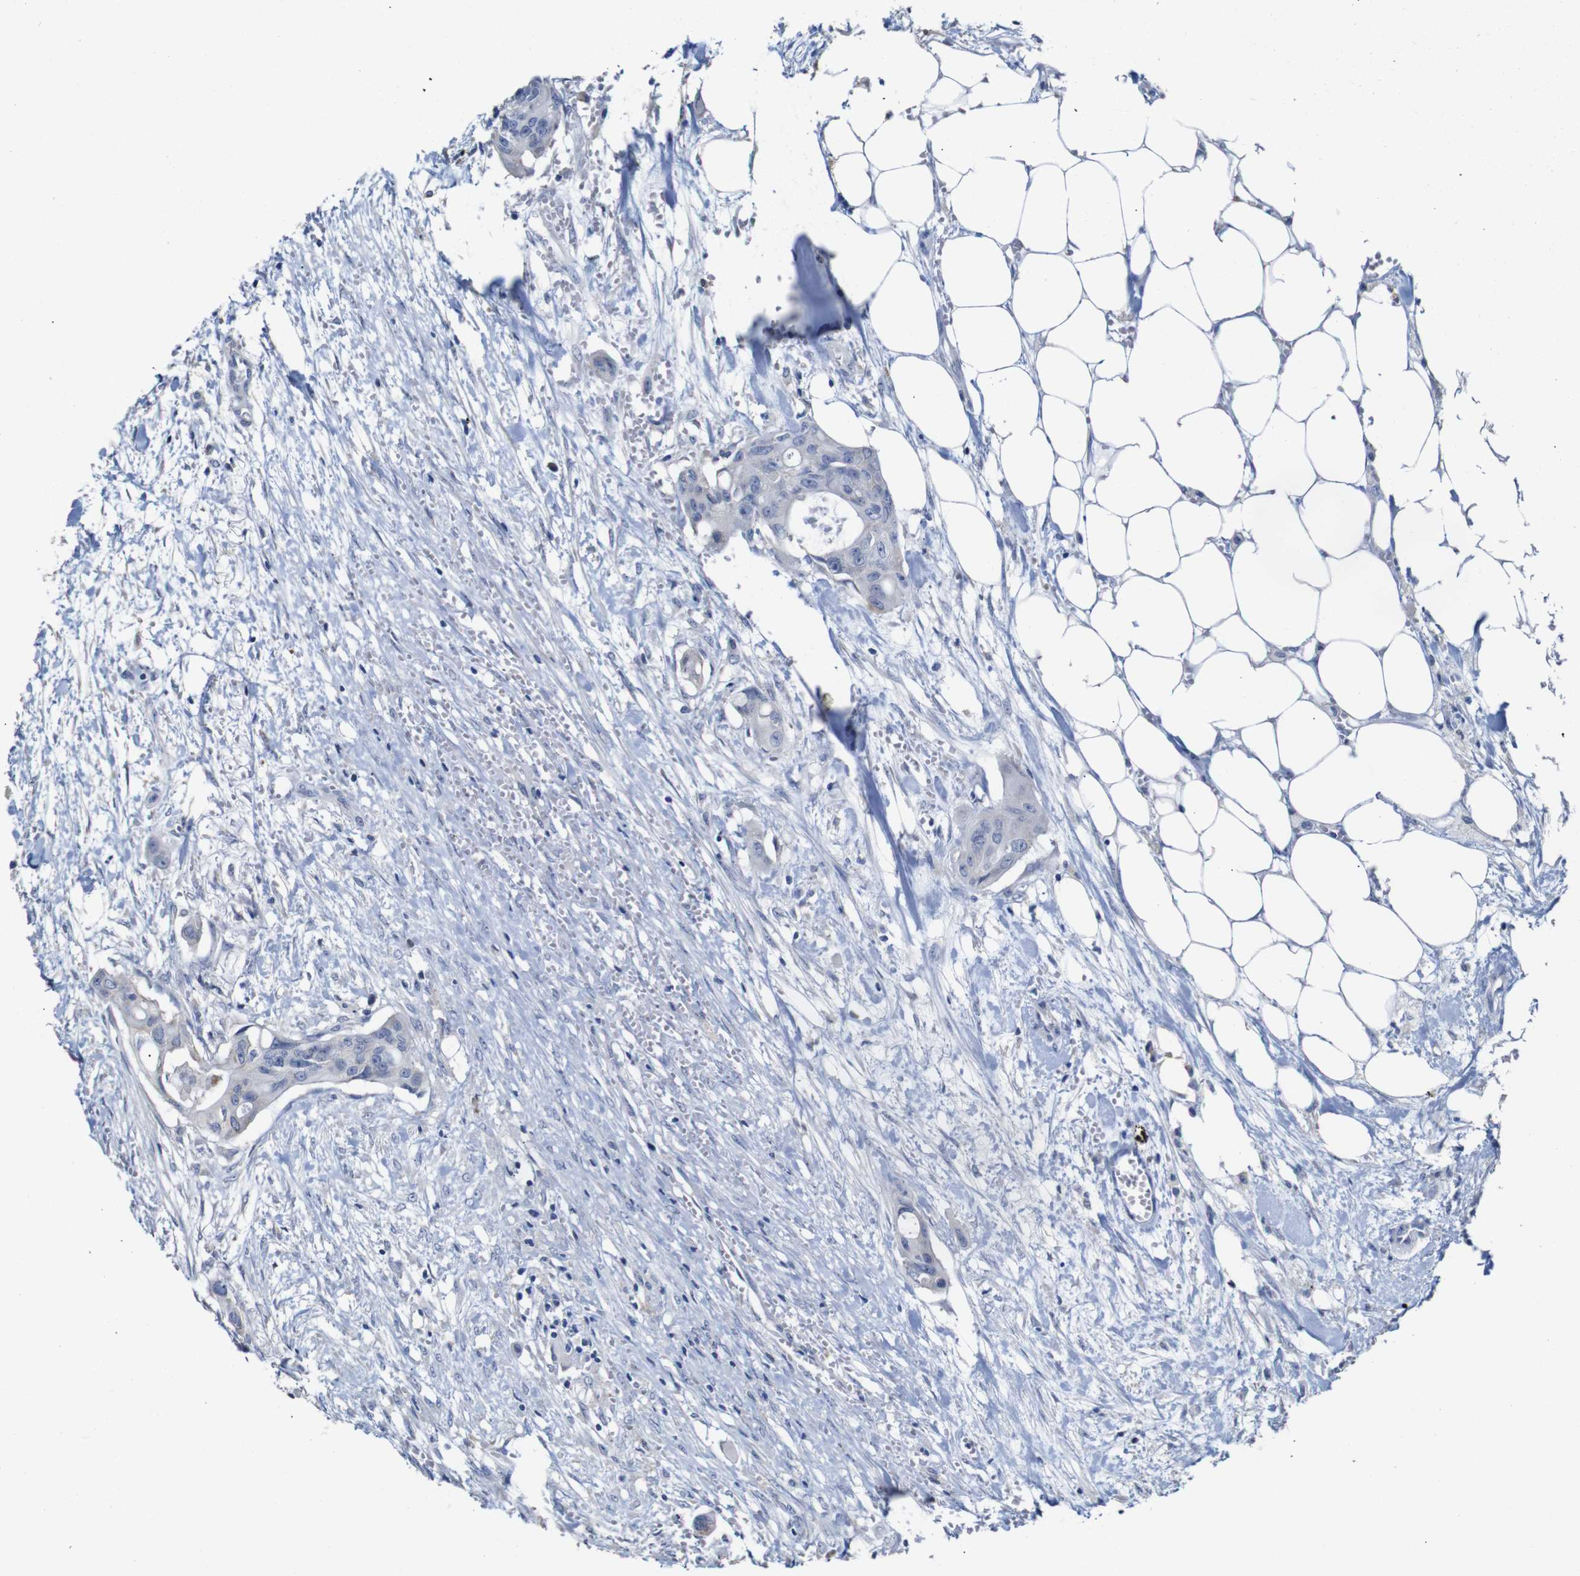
{"staining": {"intensity": "negative", "quantity": "none", "location": "none"}, "tissue": "colorectal cancer", "cell_type": "Tumor cells", "image_type": "cancer", "snomed": [{"axis": "morphology", "description": "Adenocarcinoma, NOS"}, {"axis": "topography", "description": "Colon"}], "caption": "Protein analysis of colorectal adenocarcinoma exhibits no significant positivity in tumor cells. (IHC, brightfield microscopy, high magnification).", "gene": "TCEAL9", "patient": {"sex": "female", "age": 57}}